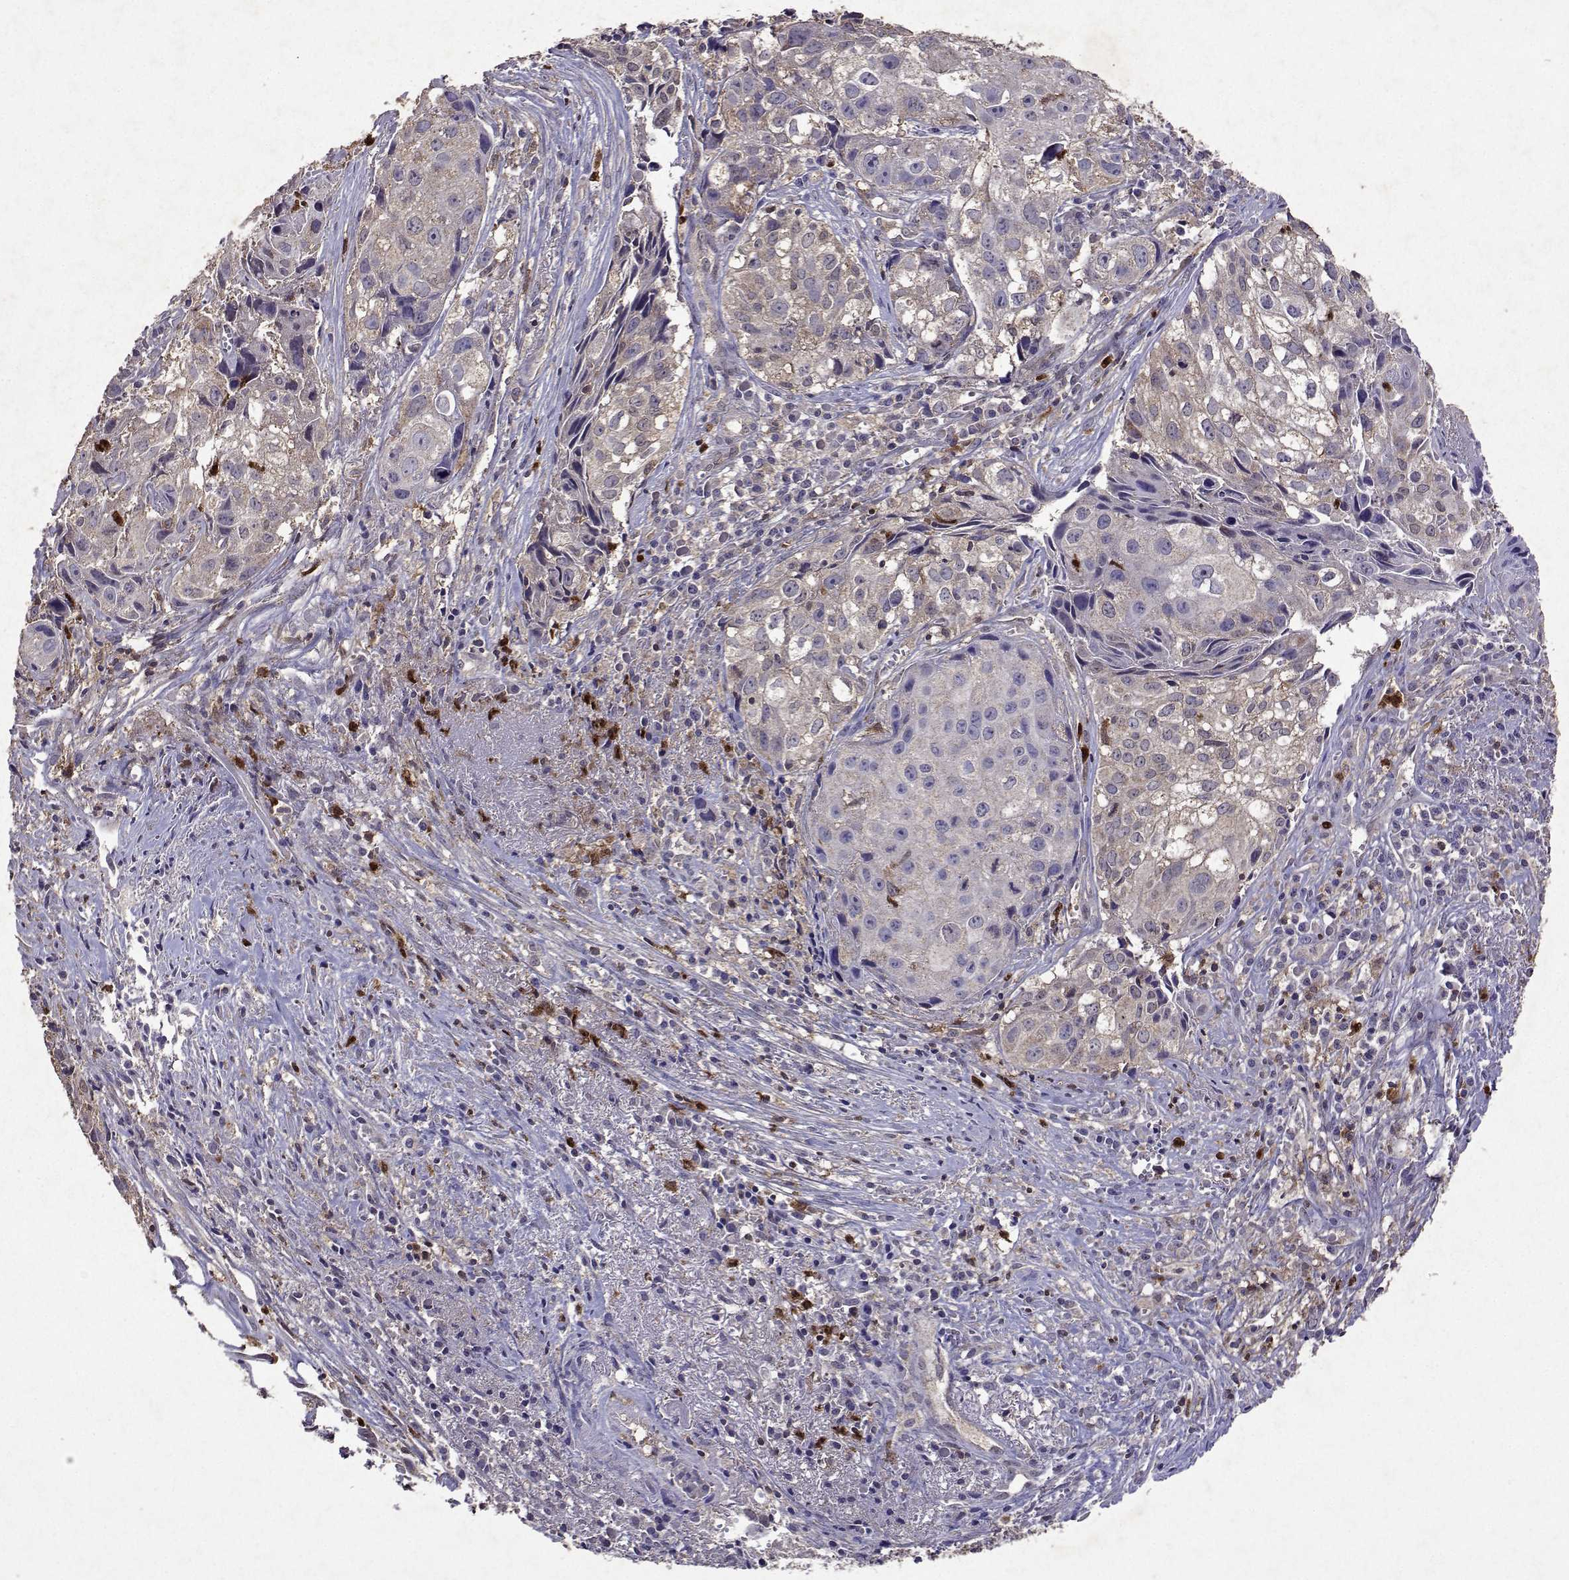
{"staining": {"intensity": "negative", "quantity": "none", "location": "none"}, "tissue": "cervical cancer", "cell_type": "Tumor cells", "image_type": "cancer", "snomed": [{"axis": "morphology", "description": "Squamous cell carcinoma, NOS"}, {"axis": "topography", "description": "Cervix"}], "caption": "A photomicrograph of cervical cancer stained for a protein displays no brown staining in tumor cells.", "gene": "APAF1", "patient": {"sex": "female", "age": 53}}